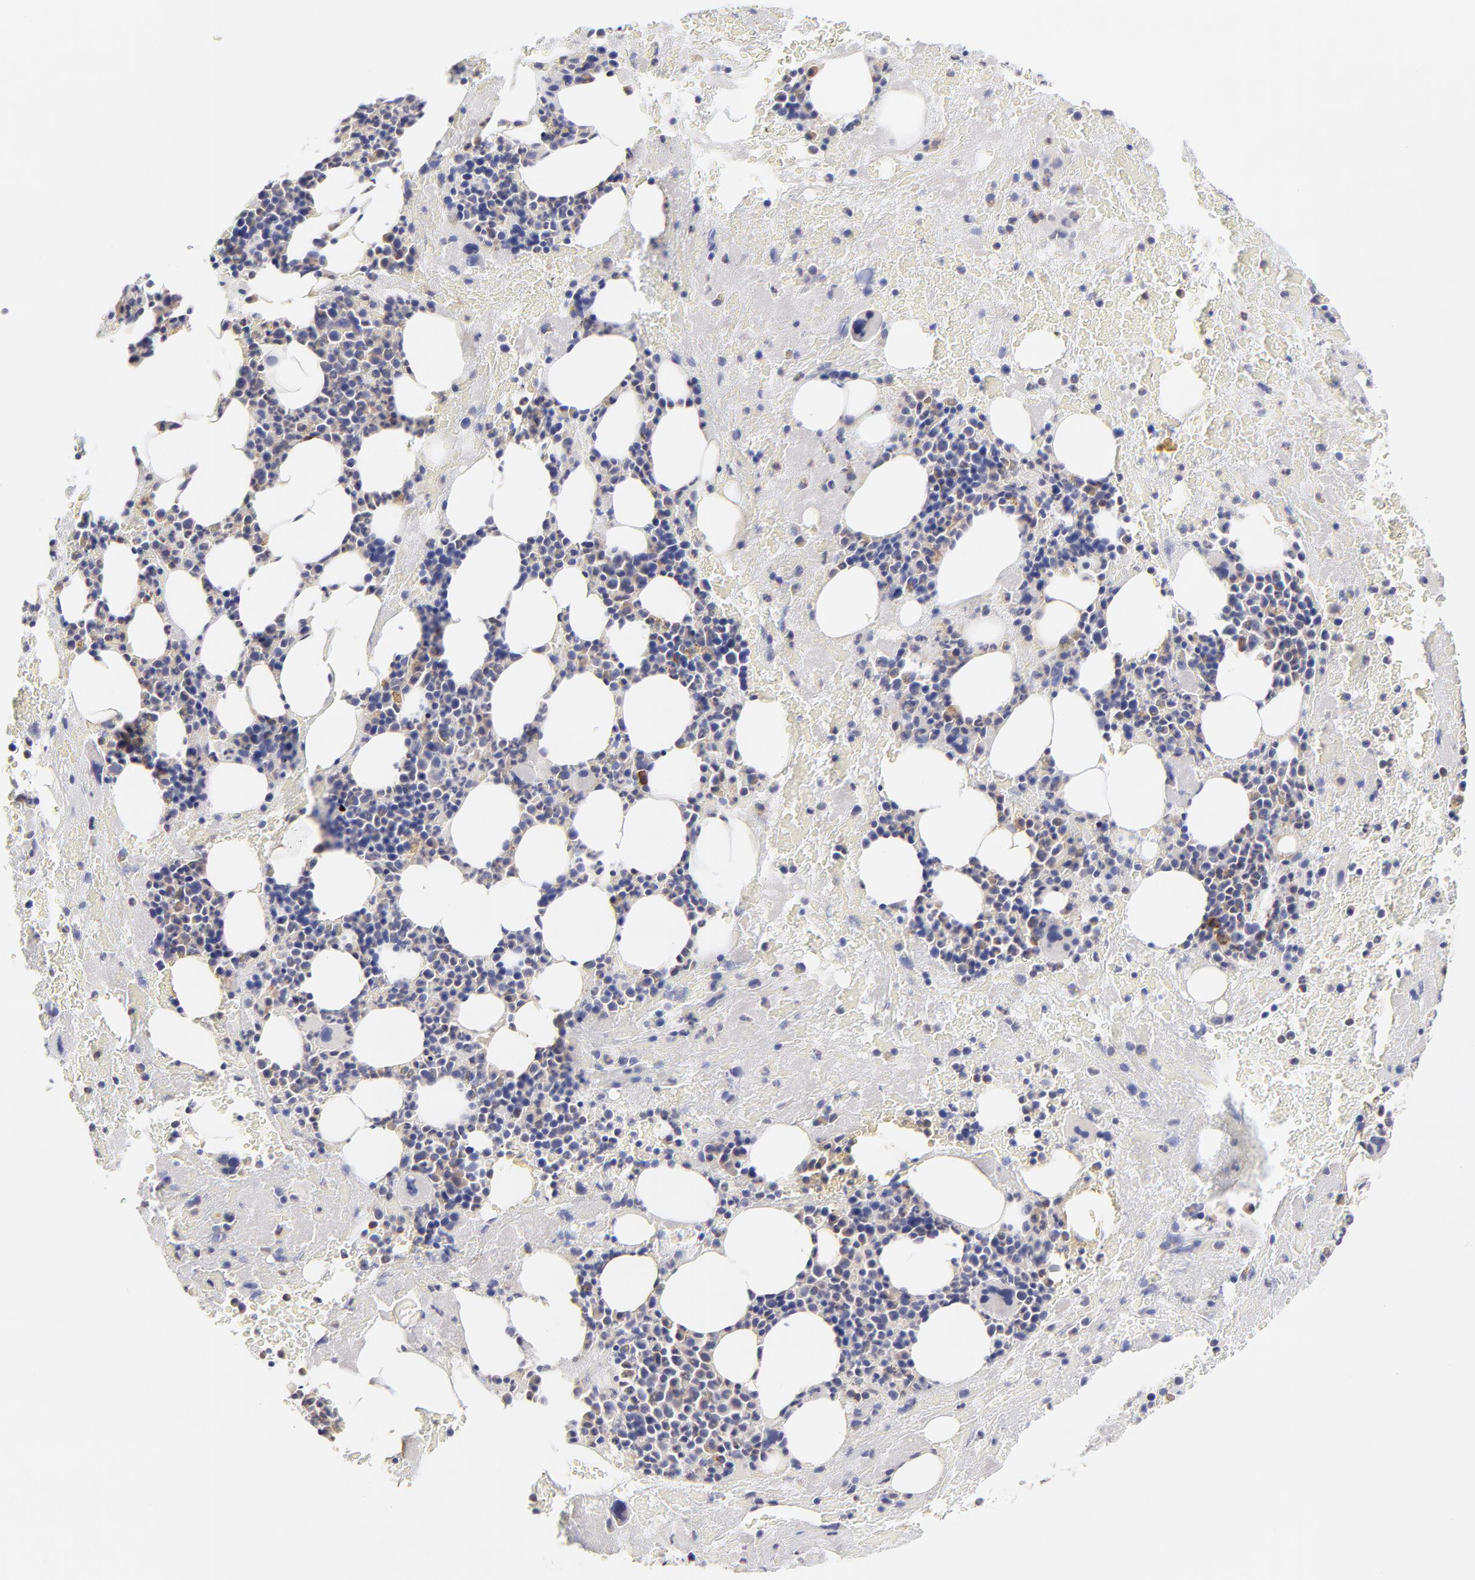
{"staining": {"intensity": "weak", "quantity": "<25%", "location": "cytoplasmic/membranous"}, "tissue": "bone marrow", "cell_type": "Hematopoietic cells", "image_type": "normal", "snomed": [{"axis": "morphology", "description": "Normal tissue, NOS"}, {"axis": "topography", "description": "Bone marrow"}], "caption": "Human bone marrow stained for a protein using immunohistochemistry displays no staining in hematopoietic cells.", "gene": "GCSAM", "patient": {"sex": "male", "age": 76}}